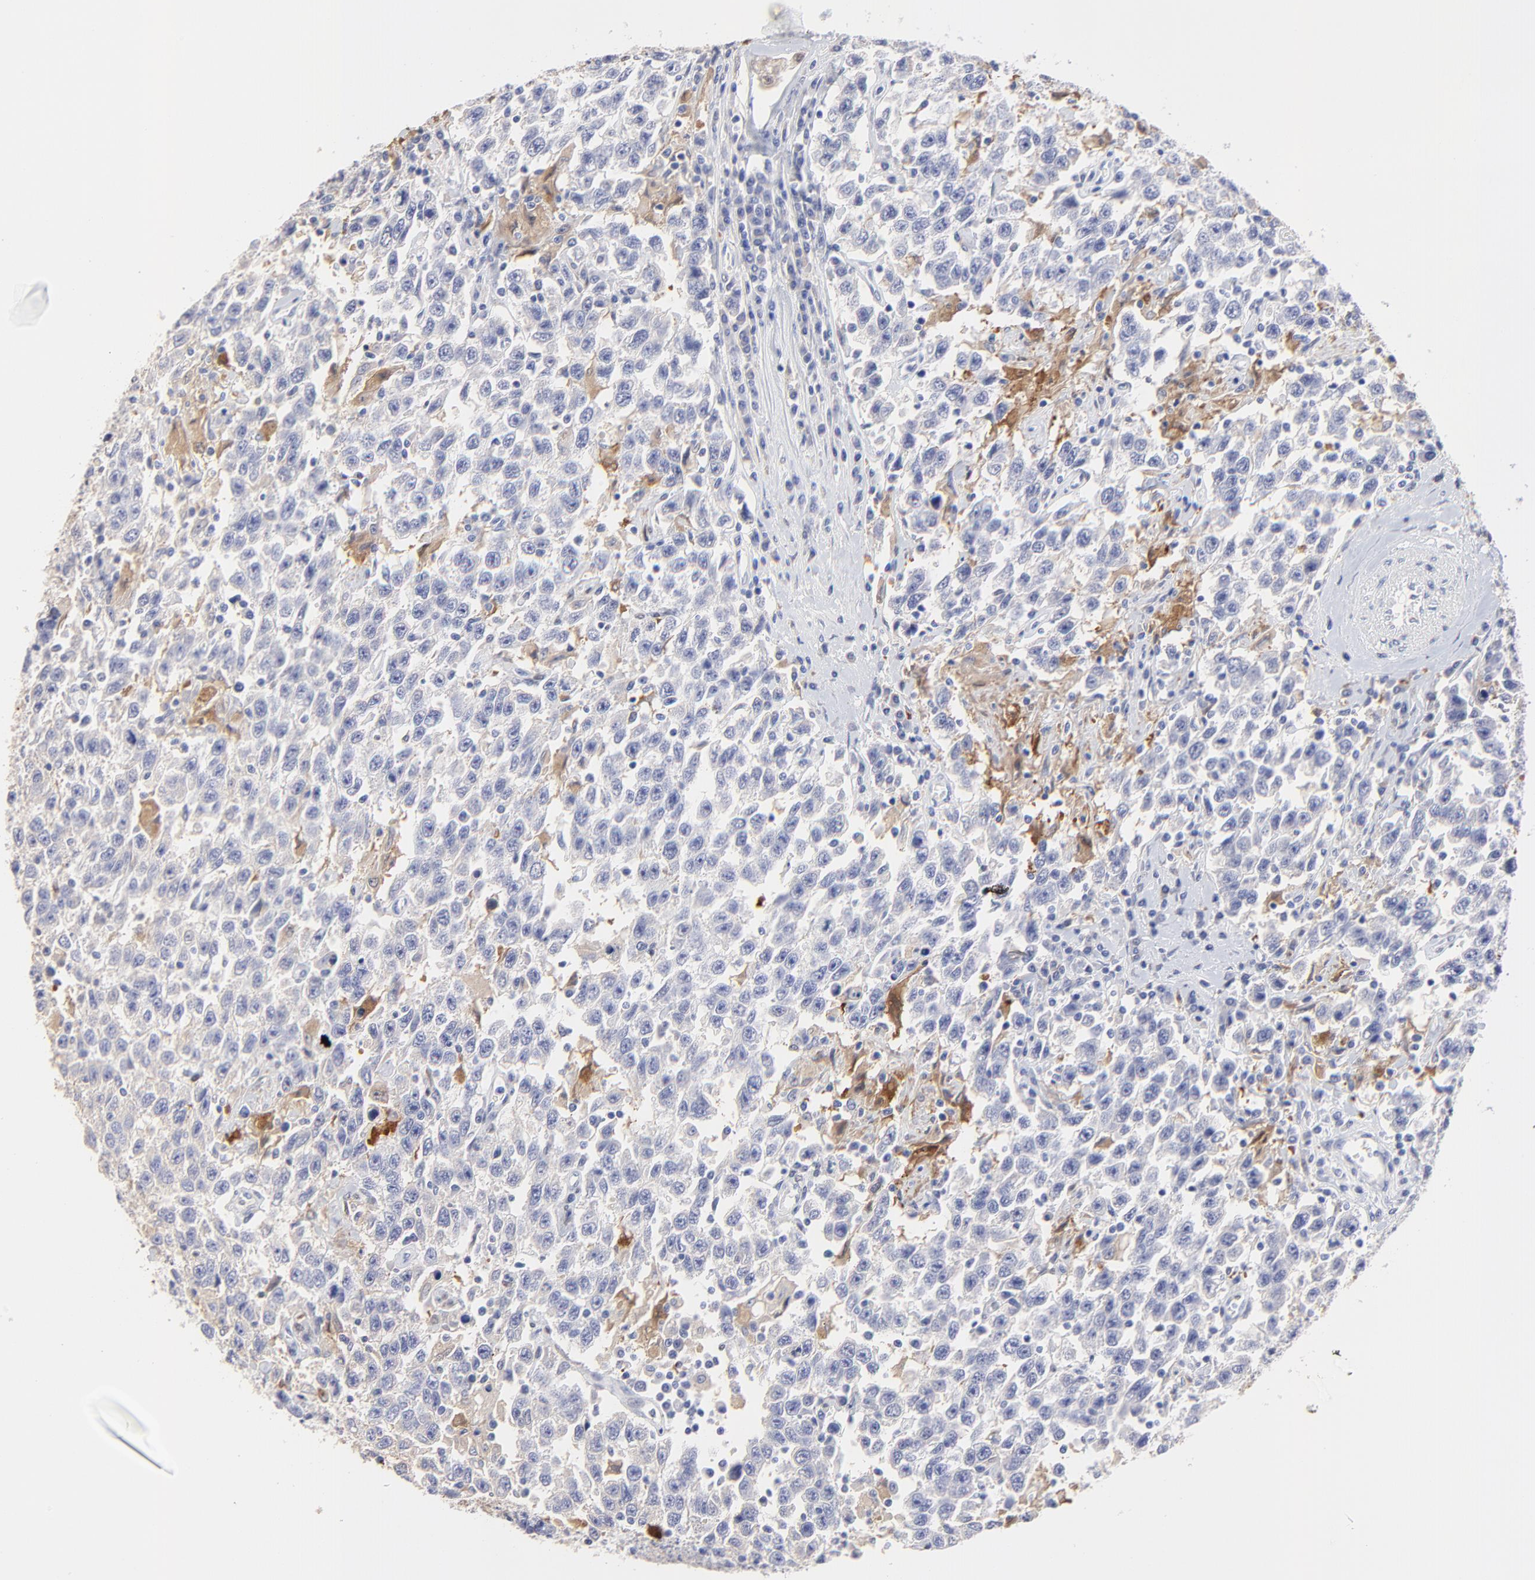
{"staining": {"intensity": "negative", "quantity": "none", "location": "none"}, "tissue": "testis cancer", "cell_type": "Tumor cells", "image_type": "cancer", "snomed": [{"axis": "morphology", "description": "Seminoma, NOS"}, {"axis": "topography", "description": "Testis"}], "caption": "This is an immunohistochemistry photomicrograph of human testis cancer. There is no positivity in tumor cells.", "gene": "SMARCA1", "patient": {"sex": "male", "age": 41}}